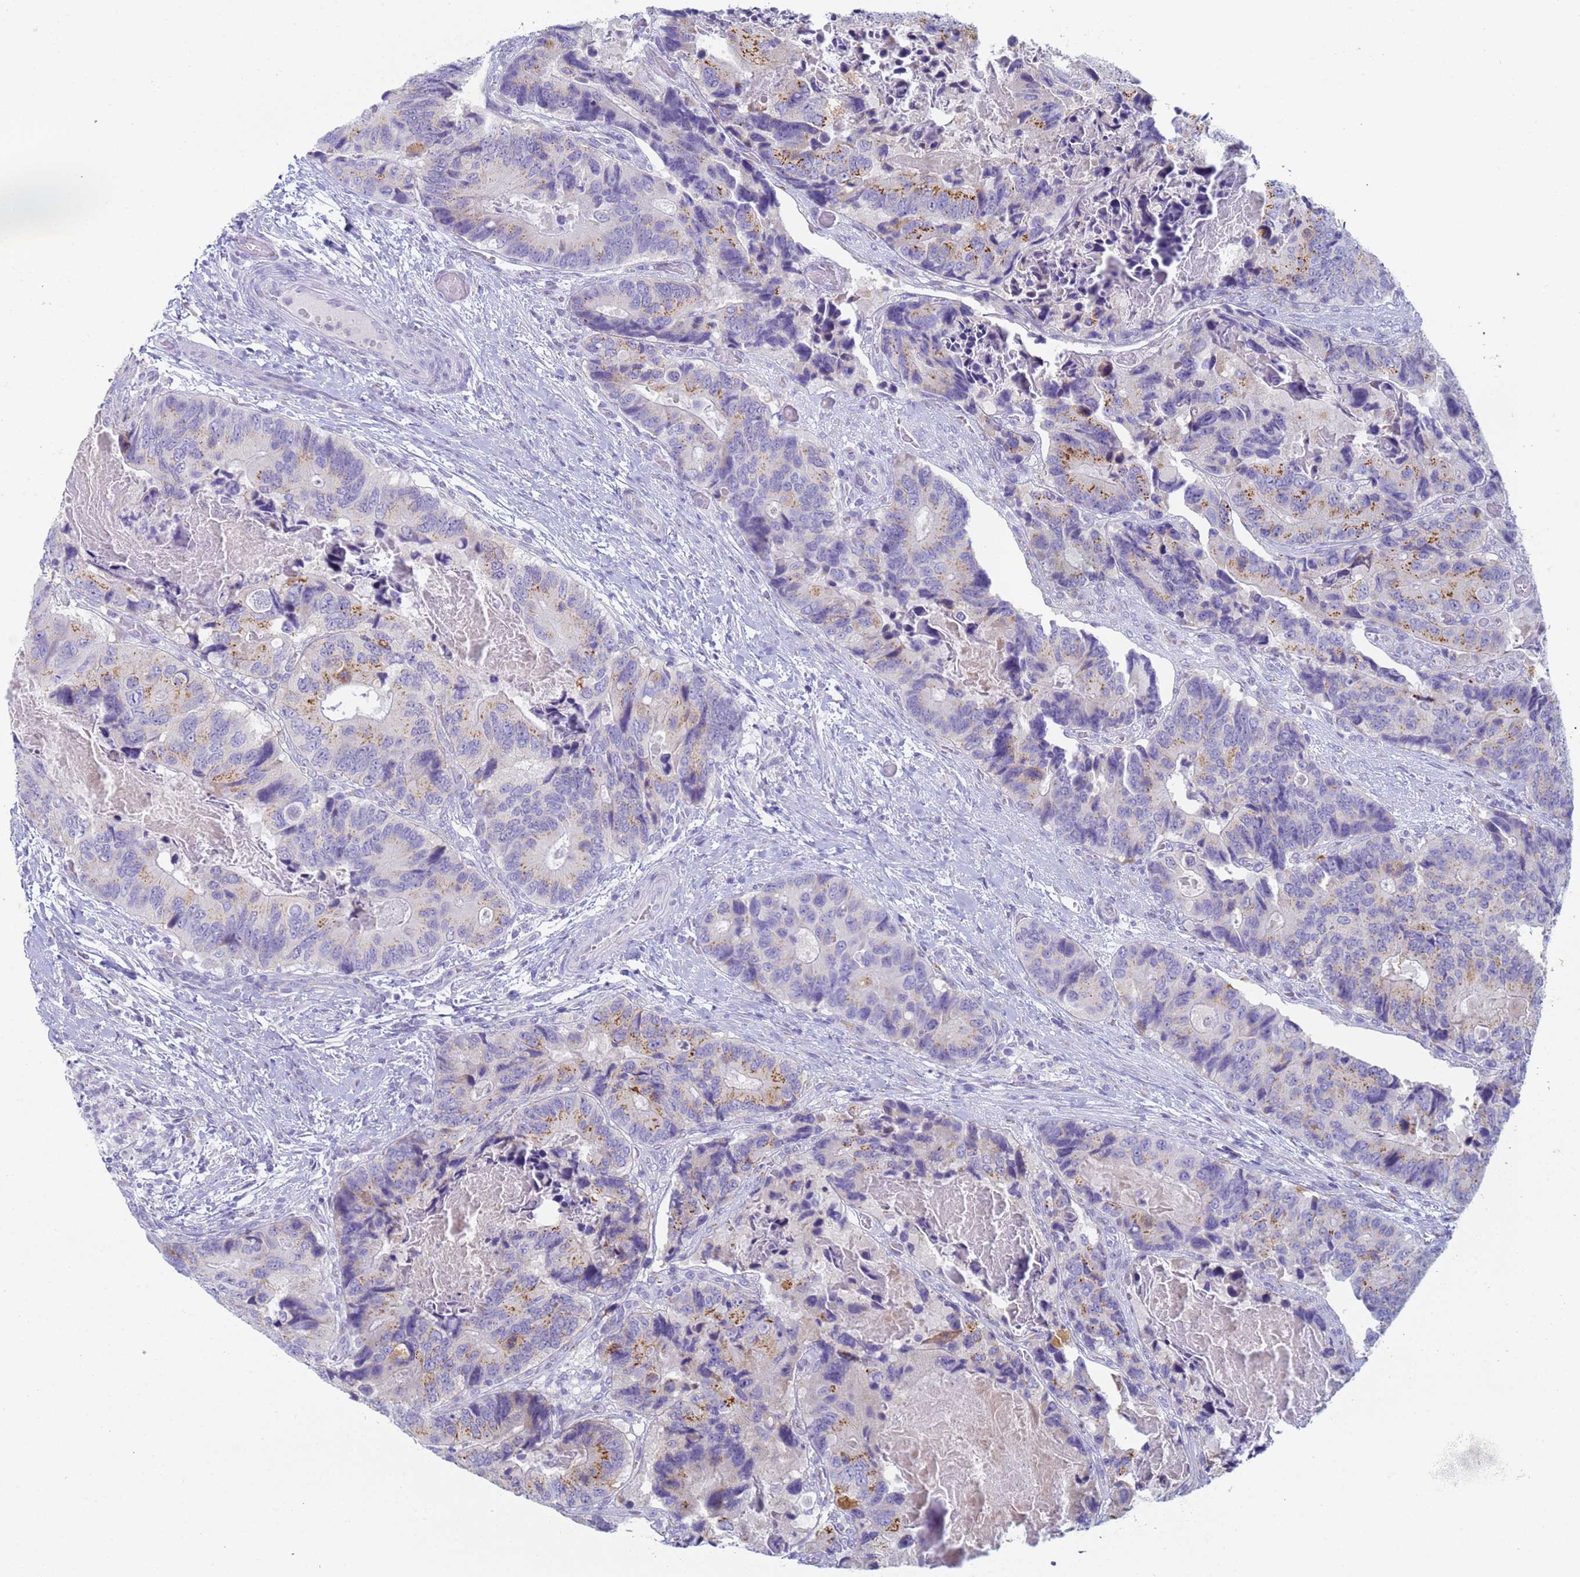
{"staining": {"intensity": "moderate", "quantity": "25%-75%", "location": "cytoplasmic/membranous"}, "tissue": "colorectal cancer", "cell_type": "Tumor cells", "image_type": "cancer", "snomed": [{"axis": "morphology", "description": "Adenocarcinoma, NOS"}, {"axis": "topography", "description": "Colon"}], "caption": "Tumor cells demonstrate medium levels of moderate cytoplasmic/membranous expression in about 25%-75% of cells in human adenocarcinoma (colorectal).", "gene": "CR1", "patient": {"sex": "male", "age": 84}}